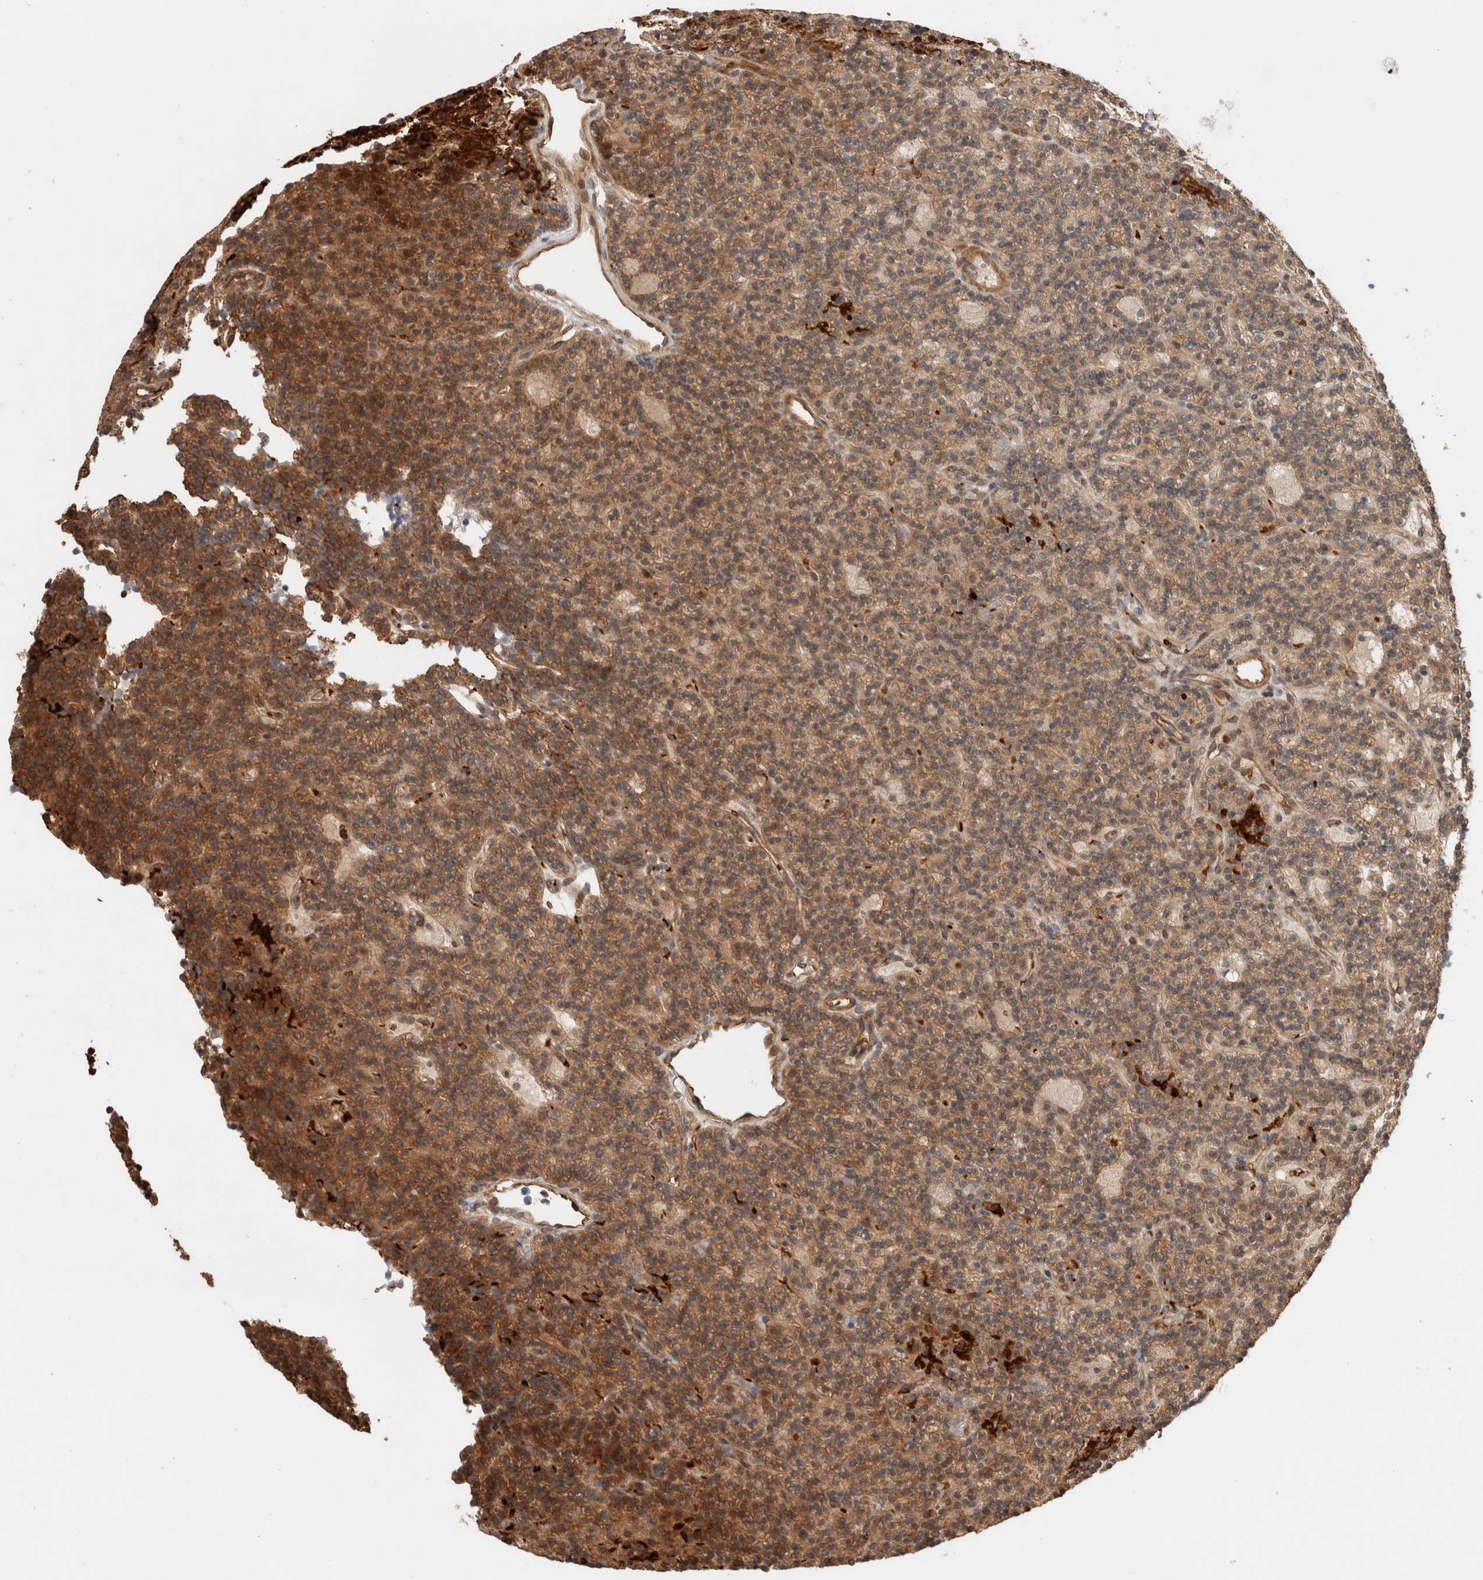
{"staining": {"intensity": "moderate", "quantity": ">75%", "location": "cytoplasmic/membranous"}, "tissue": "parathyroid gland", "cell_type": "Glandular cells", "image_type": "normal", "snomed": [{"axis": "morphology", "description": "Normal tissue, NOS"}, {"axis": "topography", "description": "Parathyroid gland"}], "caption": "Immunohistochemical staining of unremarkable human parathyroid gland reveals moderate cytoplasmic/membranous protein positivity in approximately >75% of glandular cells.", "gene": "OTUD6B", "patient": {"sex": "male", "age": 75}}